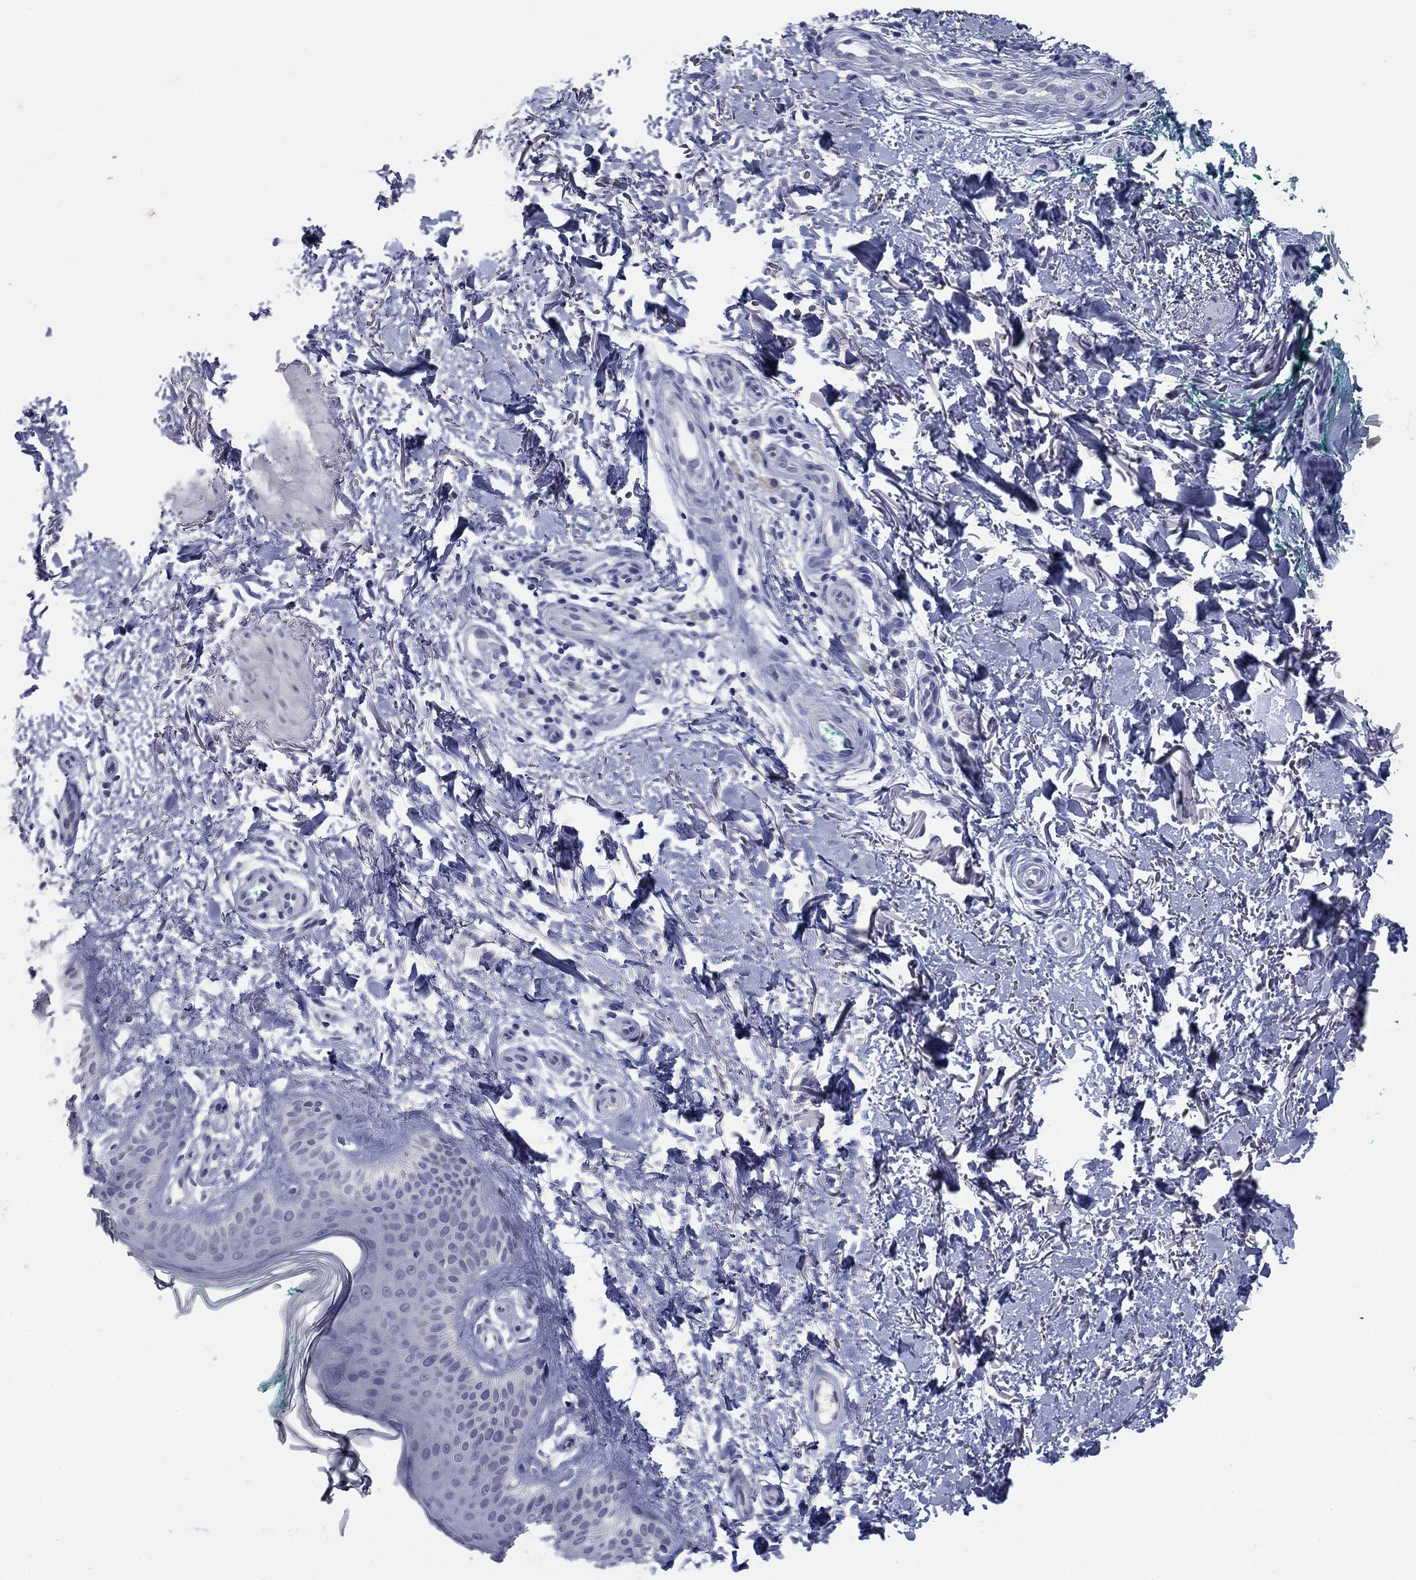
{"staining": {"intensity": "negative", "quantity": "none", "location": "none"}, "tissue": "skin", "cell_type": "Fibroblasts", "image_type": "normal", "snomed": [{"axis": "morphology", "description": "Normal tissue, NOS"}, {"axis": "morphology", "description": "Inflammation, NOS"}, {"axis": "morphology", "description": "Fibrosis, NOS"}, {"axis": "topography", "description": "Skin"}], "caption": "Fibroblasts are negative for brown protein staining in unremarkable skin.", "gene": "ELAVL4", "patient": {"sex": "male", "age": 71}}